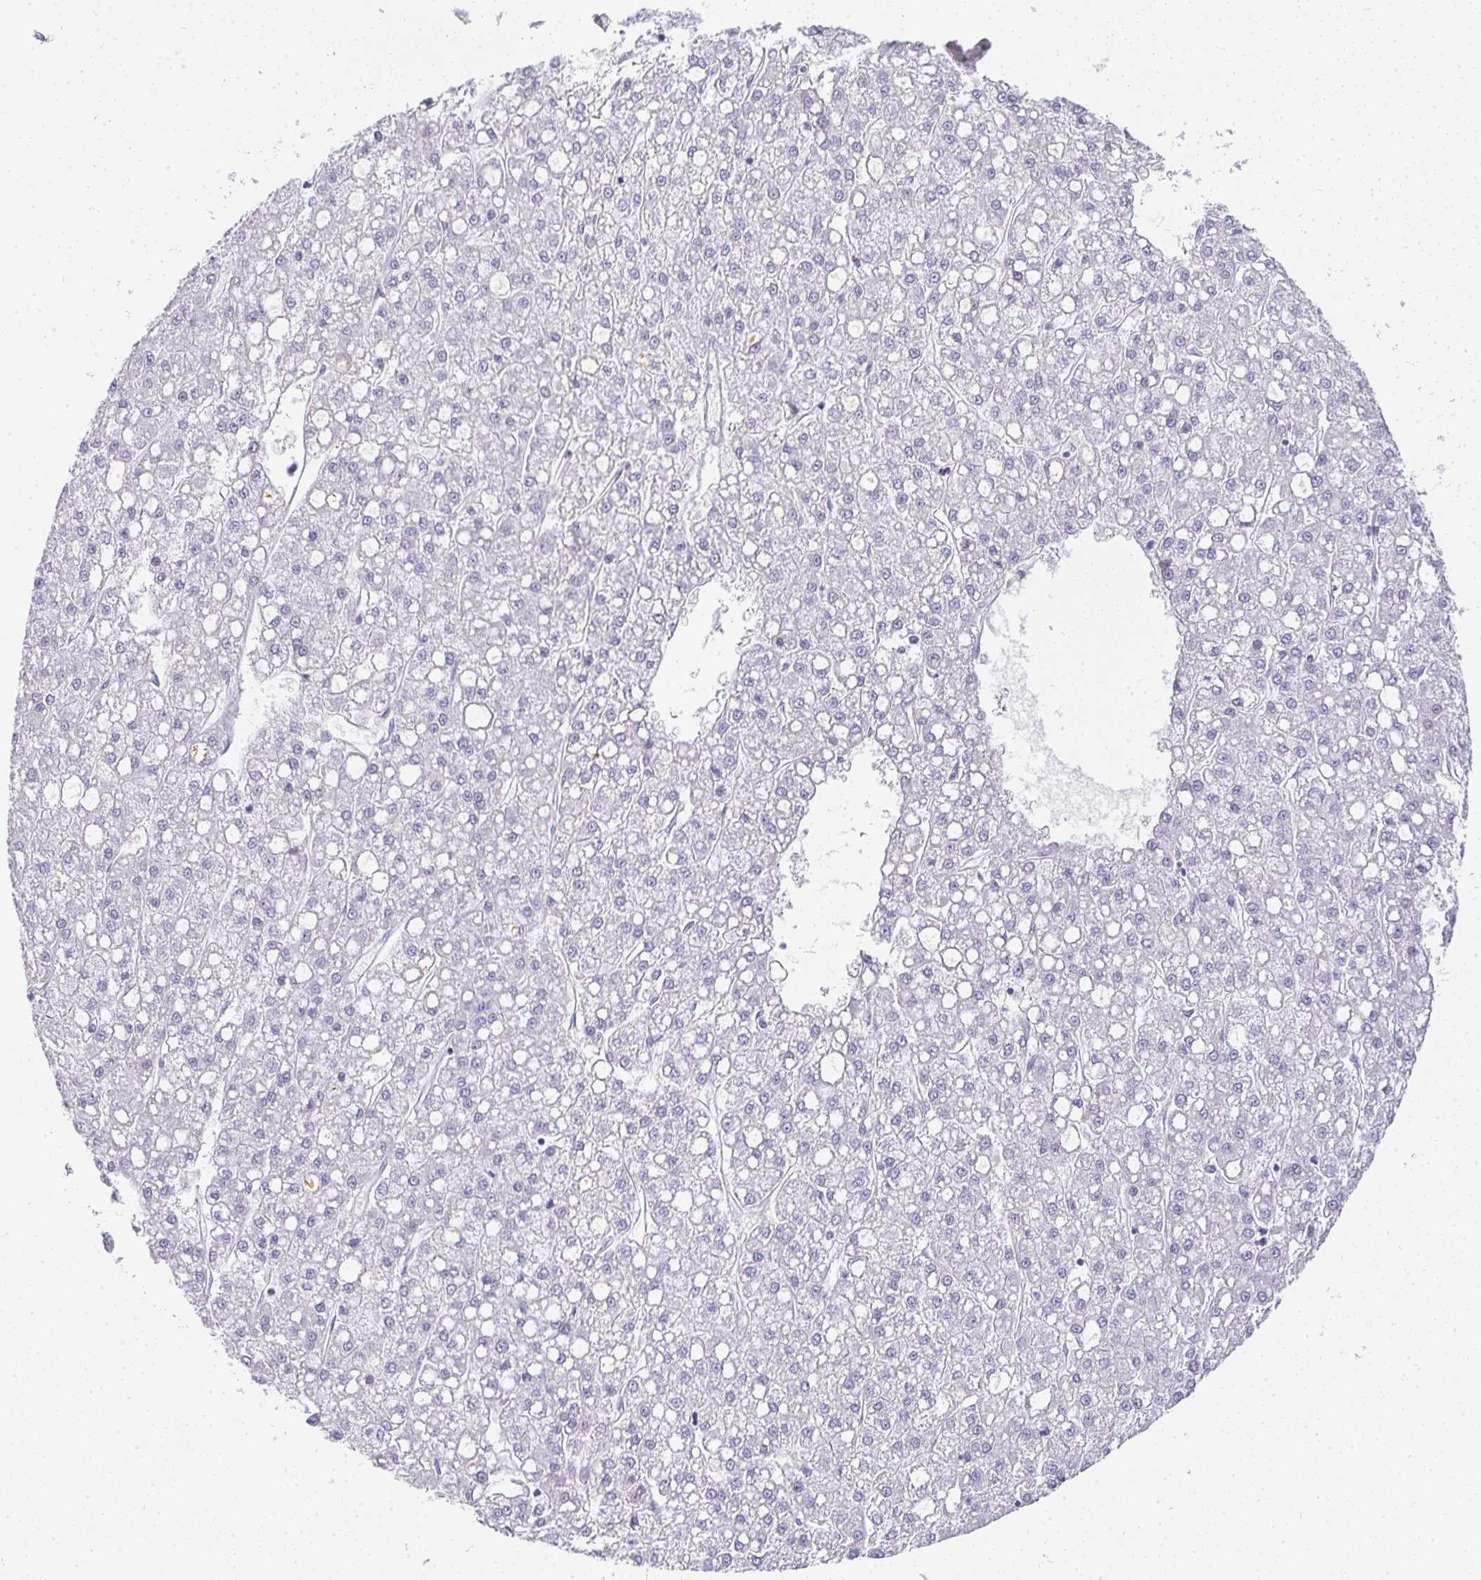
{"staining": {"intensity": "negative", "quantity": "none", "location": "none"}, "tissue": "liver cancer", "cell_type": "Tumor cells", "image_type": "cancer", "snomed": [{"axis": "morphology", "description": "Carcinoma, Hepatocellular, NOS"}, {"axis": "topography", "description": "Liver"}], "caption": "This is a histopathology image of immunohistochemistry (IHC) staining of hepatocellular carcinoma (liver), which shows no staining in tumor cells. (Stains: DAB immunohistochemistry with hematoxylin counter stain, Microscopy: brightfield microscopy at high magnification).", "gene": "TPSD1", "patient": {"sex": "male", "age": 67}}